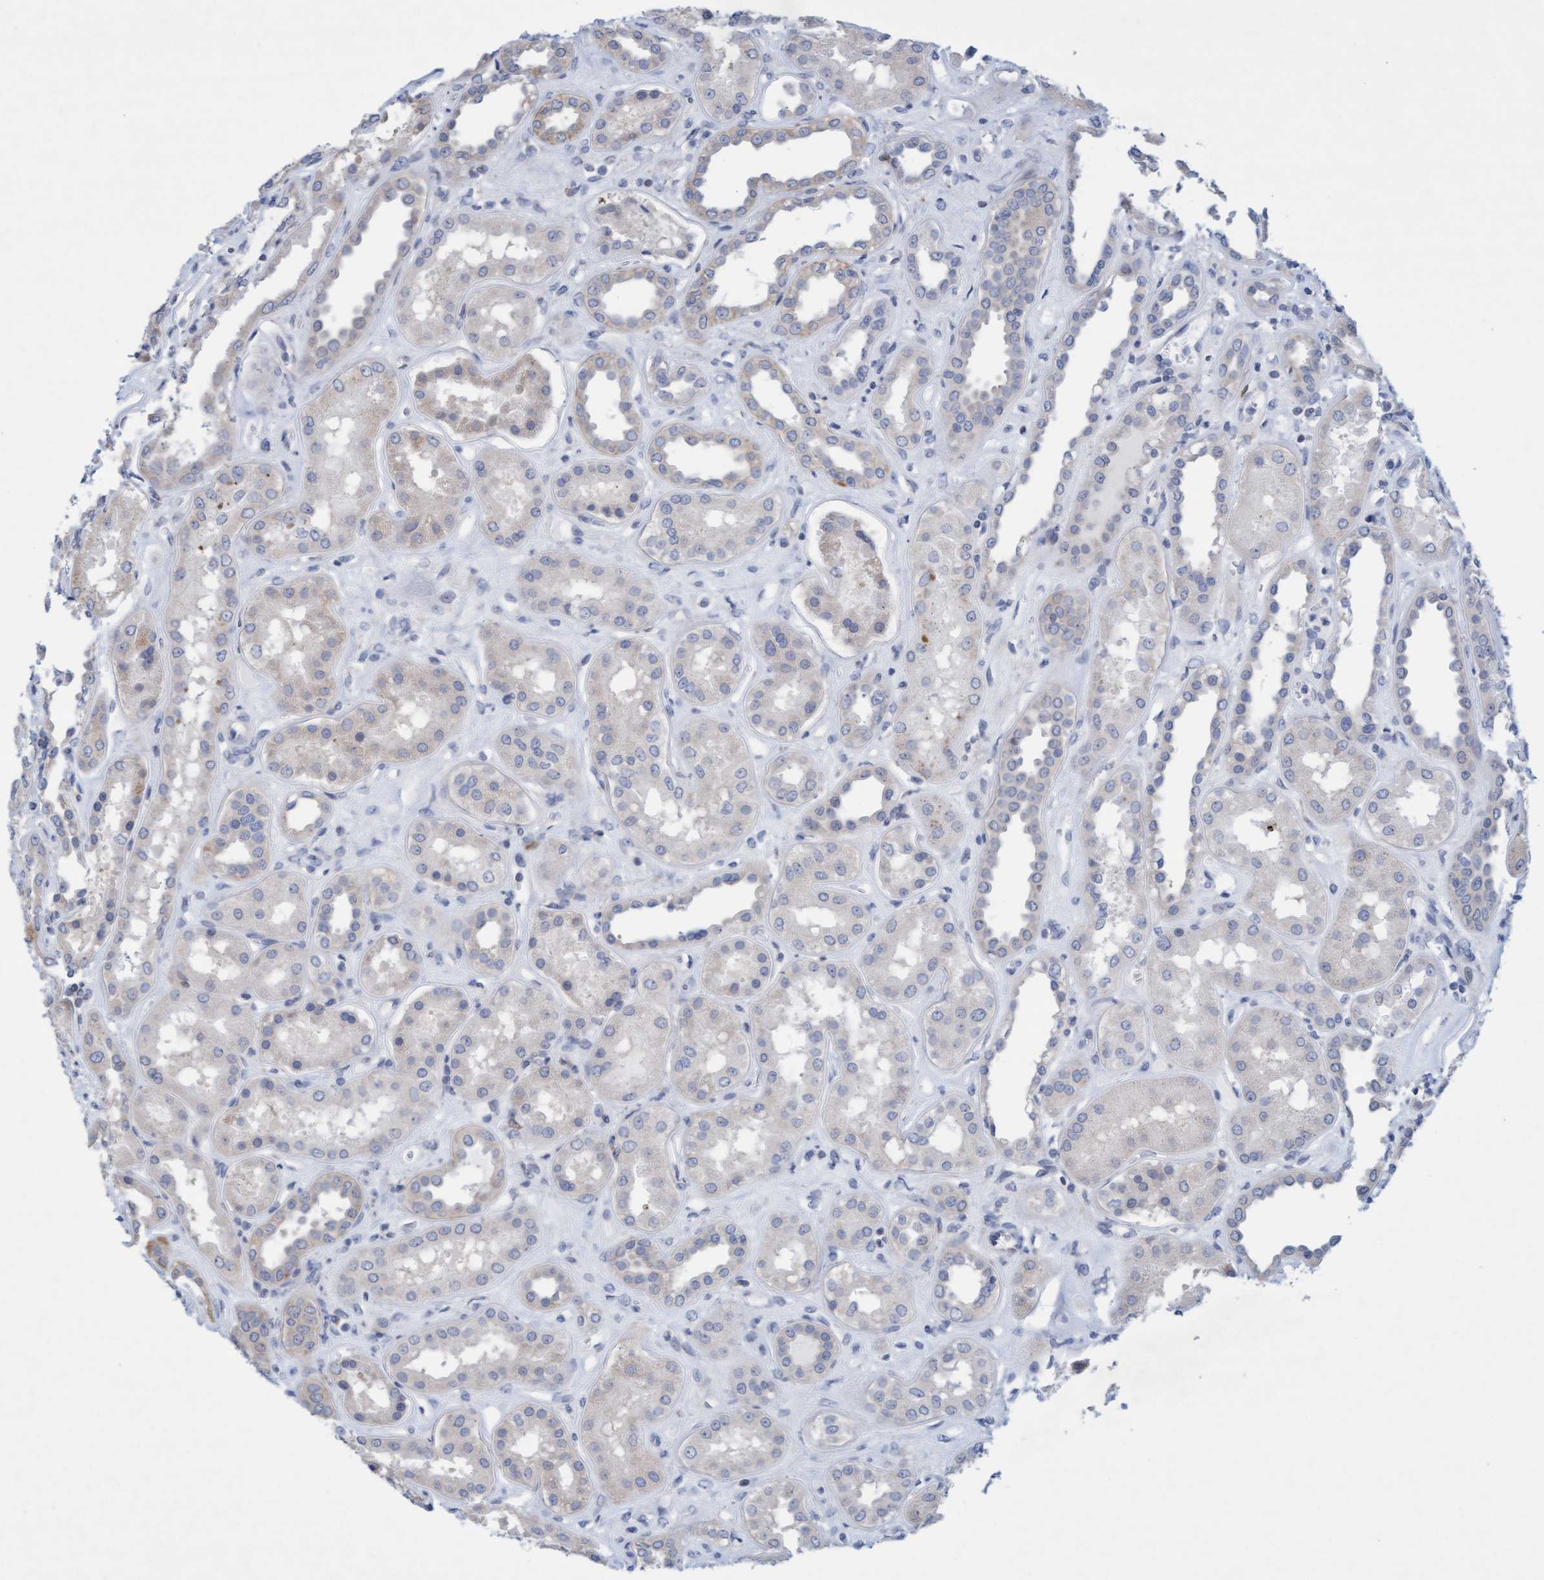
{"staining": {"intensity": "weak", "quantity": ">75%", "location": "cytoplasmic/membranous"}, "tissue": "kidney", "cell_type": "Cells in glomeruli", "image_type": "normal", "snomed": [{"axis": "morphology", "description": "Normal tissue, NOS"}, {"axis": "topography", "description": "Kidney"}], "caption": "This photomicrograph displays IHC staining of normal kidney, with low weak cytoplasmic/membranous expression in about >75% of cells in glomeruli.", "gene": "SLC28A3", "patient": {"sex": "male", "age": 59}}